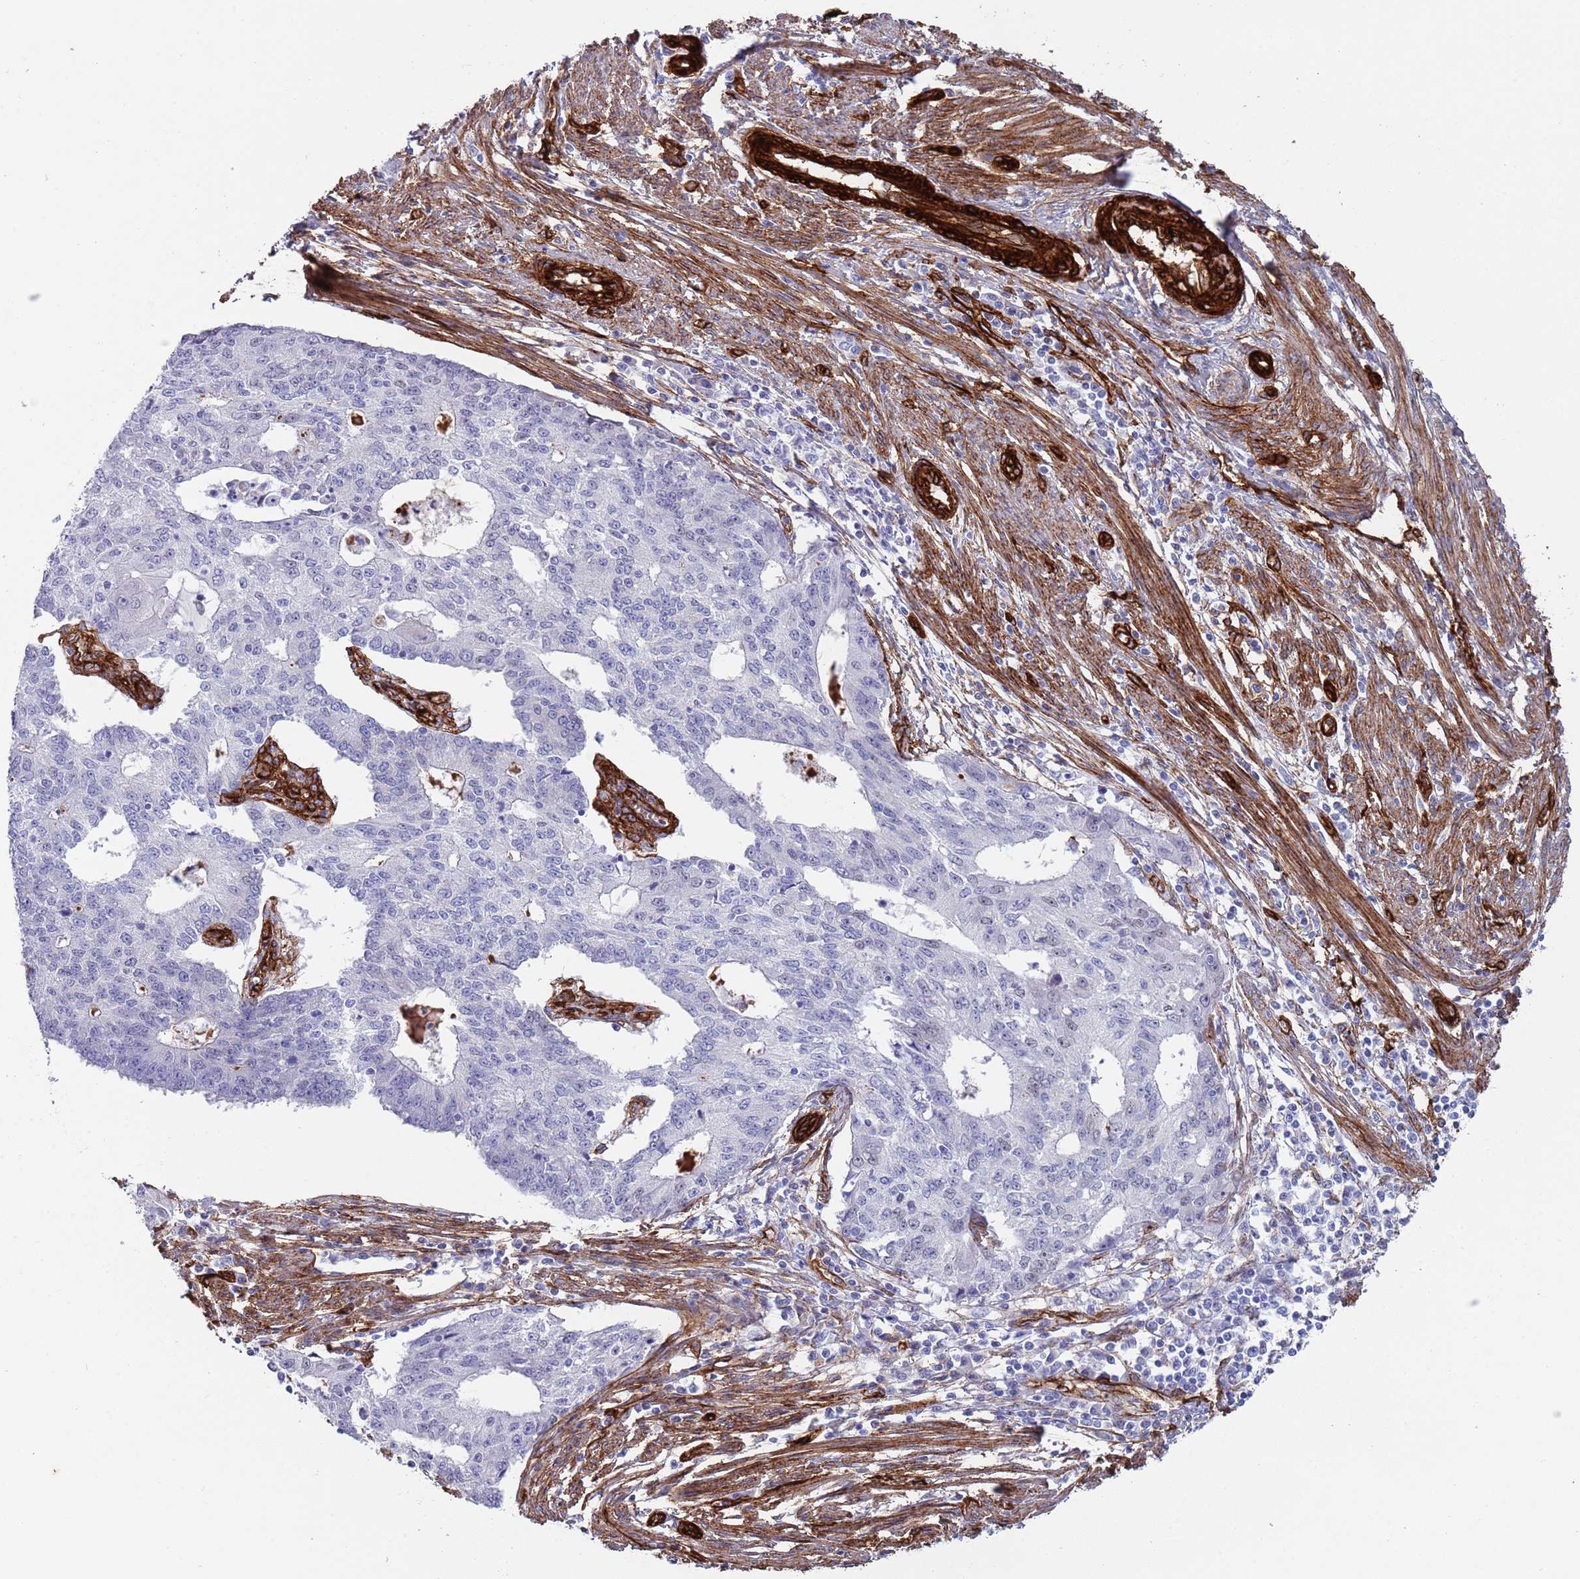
{"staining": {"intensity": "negative", "quantity": "none", "location": "none"}, "tissue": "endometrial cancer", "cell_type": "Tumor cells", "image_type": "cancer", "snomed": [{"axis": "morphology", "description": "Adenocarcinoma, NOS"}, {"axis": "topography", "description": "Endometrium"}], "caption": "DAB (3,3'-diaminobenzidine) immunohistochemical staining of human adenocarcinoma (endometrial) demonstrates no significant positivity in tumor cells. (DAB (3,3'-diaminobenzidine) immunohistochemistry (IHC), high magnification).", "gene": "CAV2", "patient": {"sex": "female", "age": 56}}